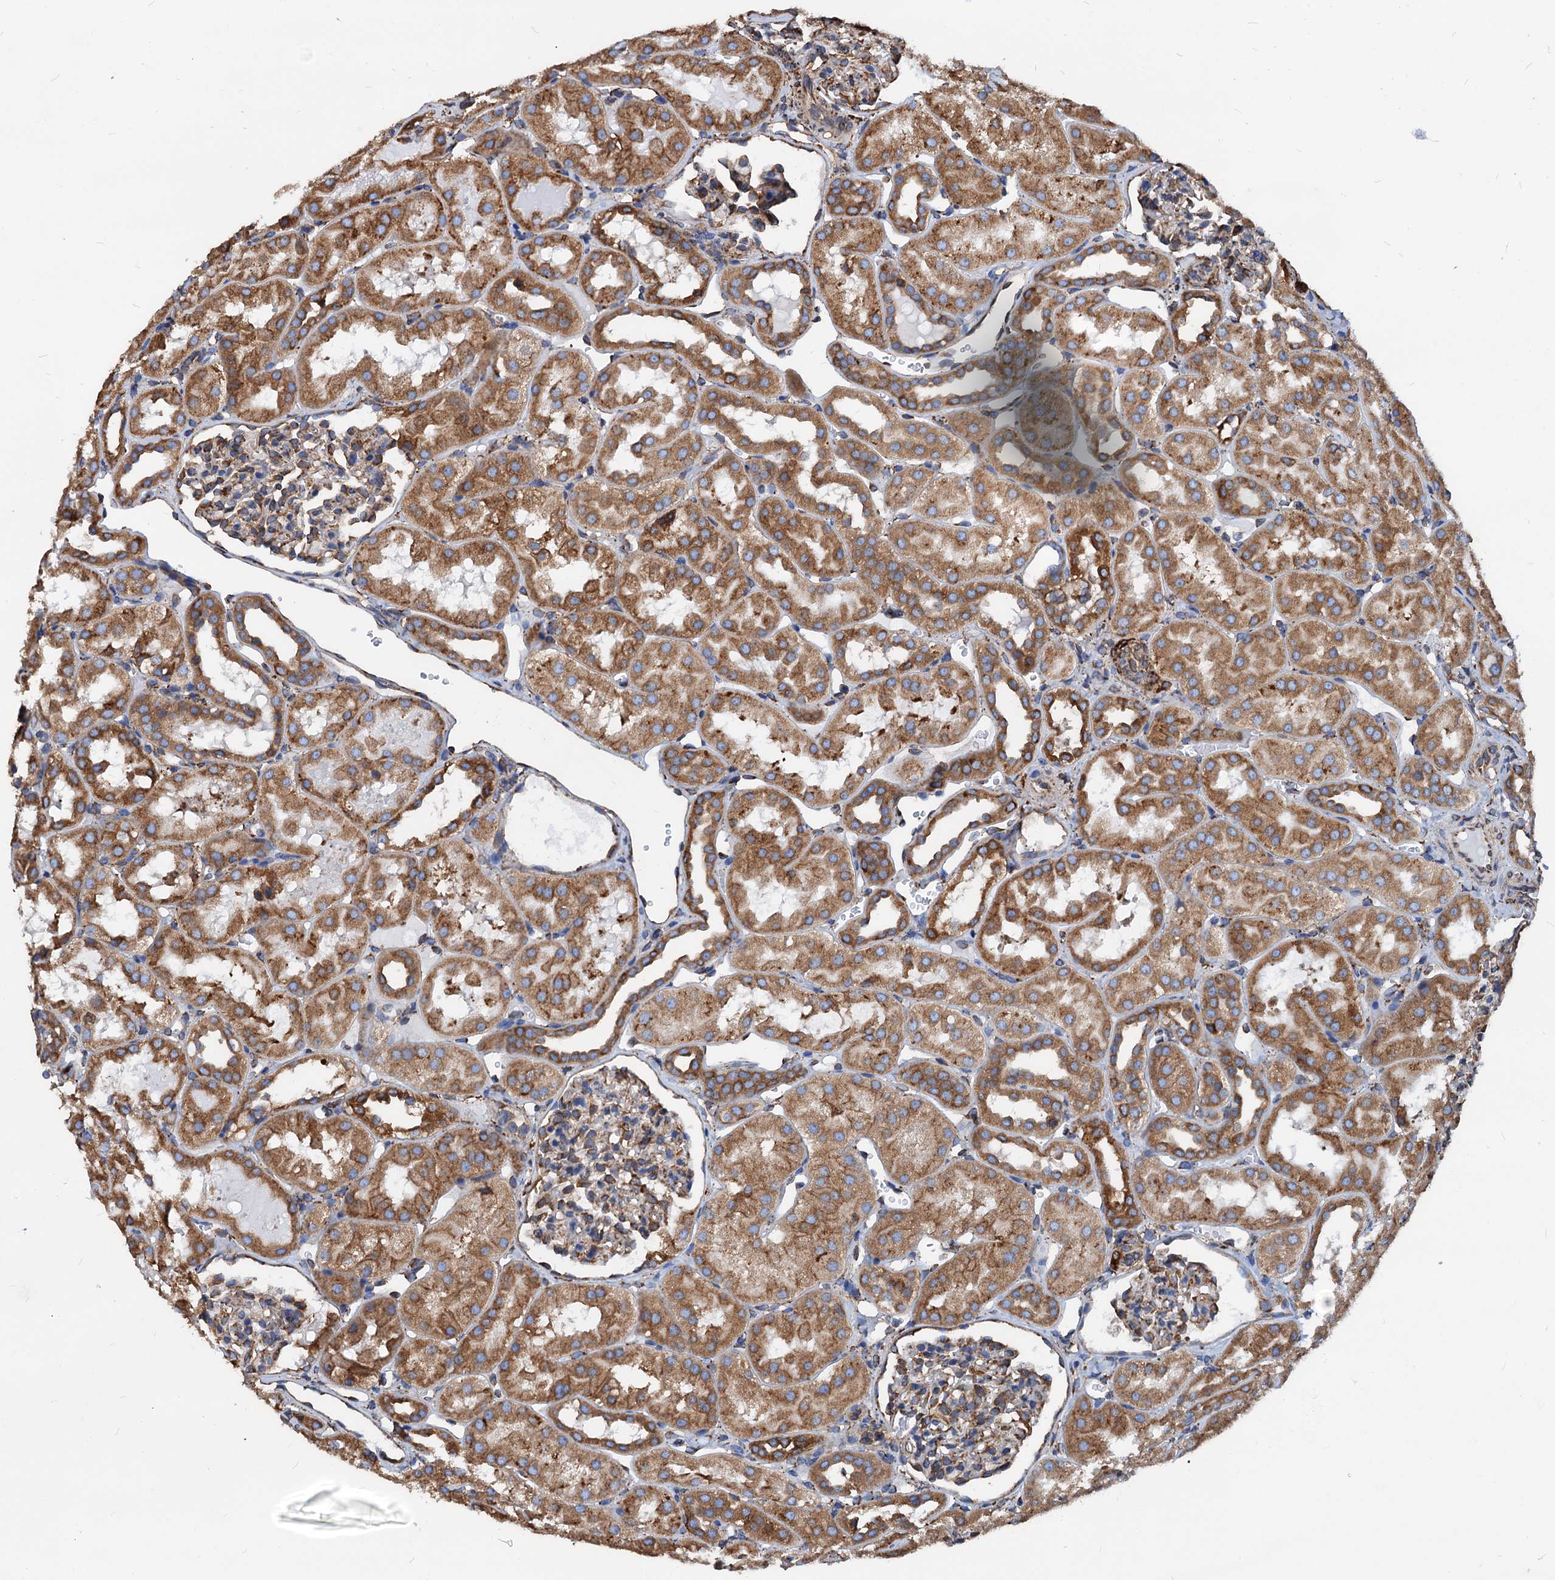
{"staining": {"intensity": "moderate", "quantity": "25%-75%", "location": "cytoplasmic/membranous"}, "tissue": "kidney", "cell_type": "Cells in glomeruli", "image_type": "normal", "snomed": [{"axis": "morphology", "description": "Normal tissue, NOS"}, {"axis": "topography", "description": "Kidney"}, {"axis": "topography", "description": "Urinary bladder"}], "caption": "An IHC micrograph of normal tissue is shown. Protein staining in brown shows moderate cytoplasmic/membranous positivity in kidney within cells in glomeruli.", "gene": "HSPA5", "patient": {"sex": "male", "age": 16}}